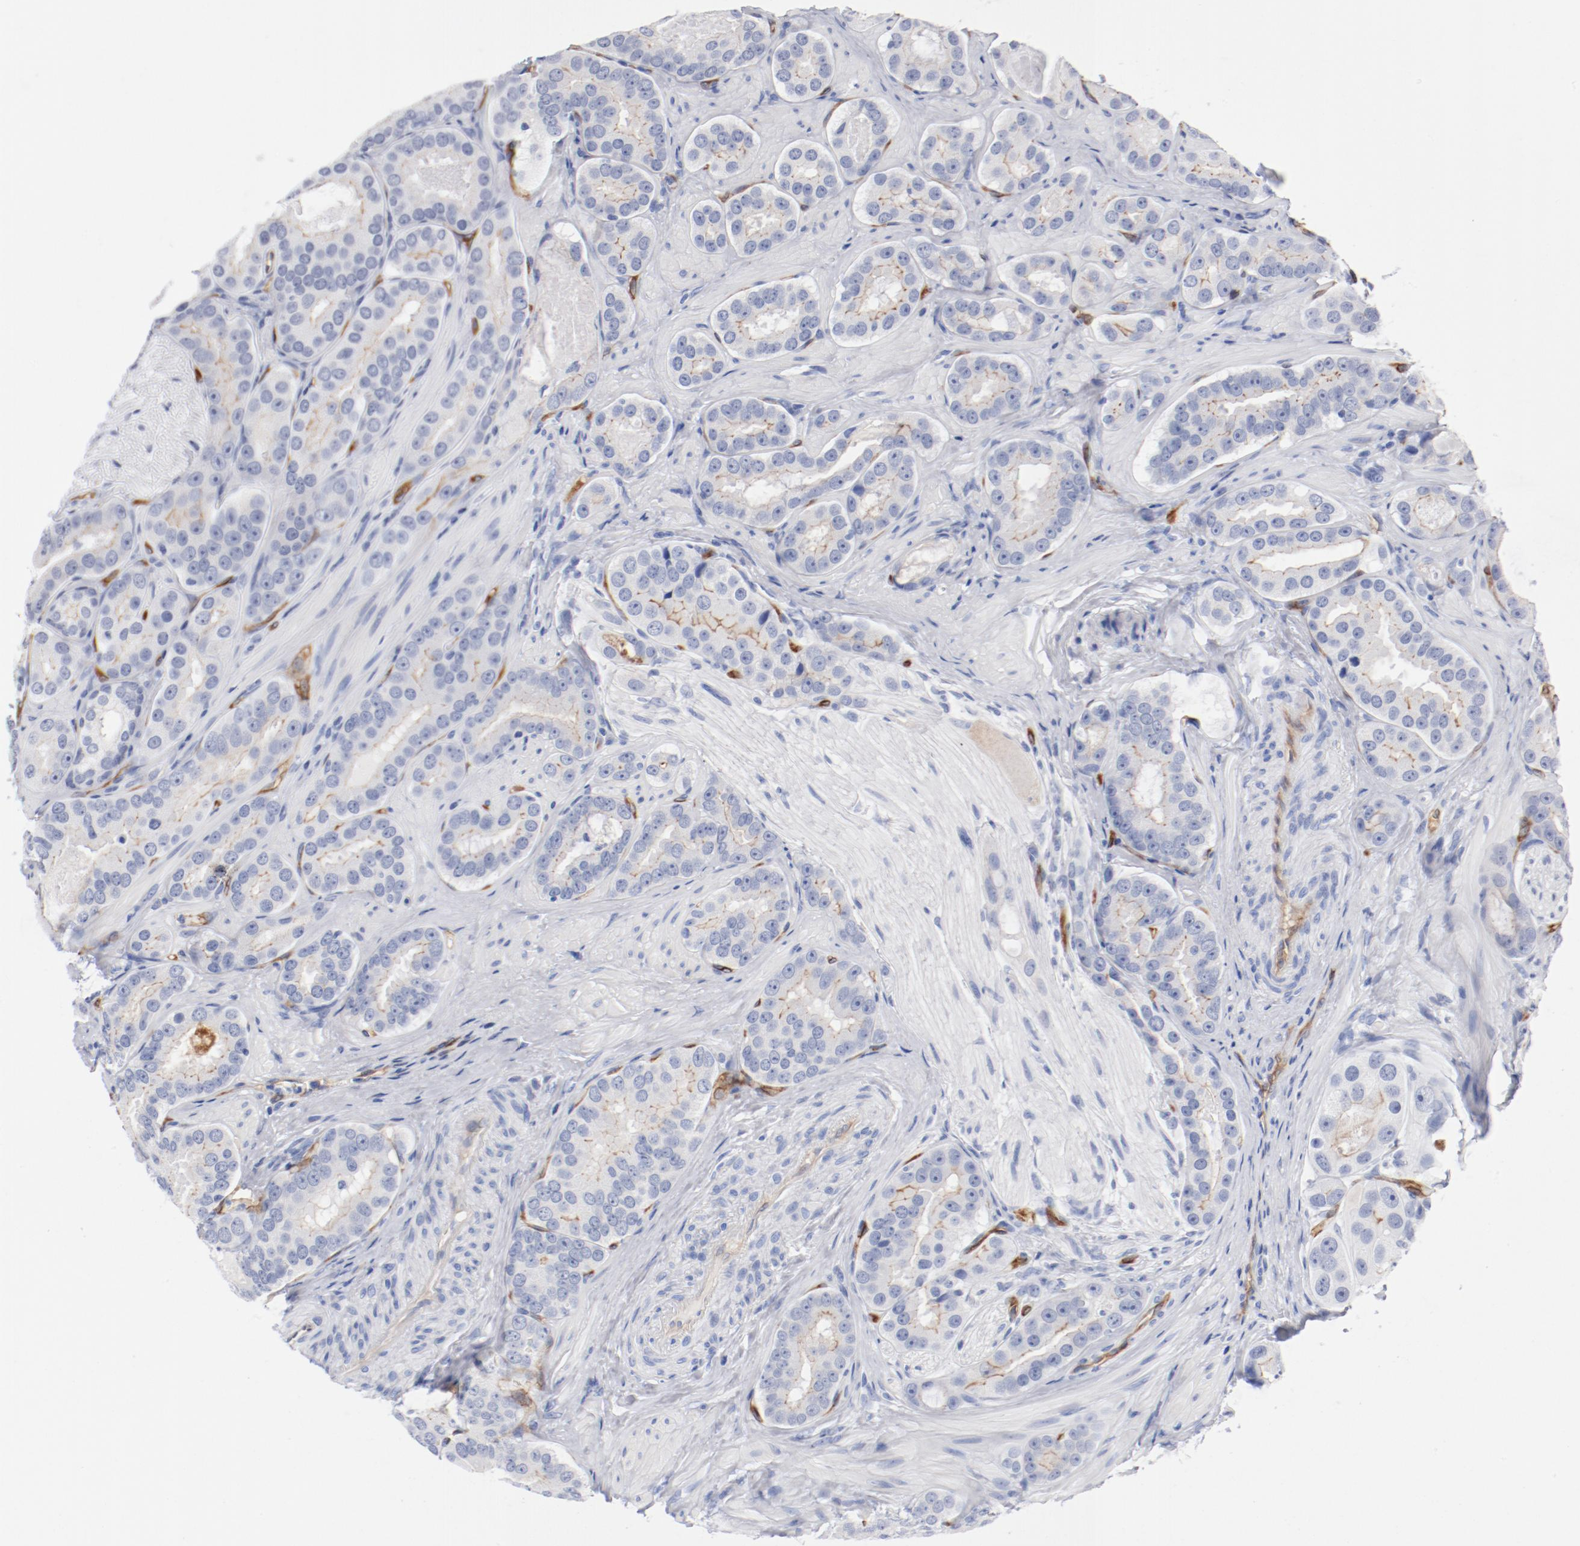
{"staining": {"intensity": "moderate", "quantity": ">75%", "location": "cytoplasmic/membranous"}, "tissue": "prostate cancer", "cell_type": "Tumor cells", "image_type": "cancer", "snomed": [{"axis": "morphology", "description": "Adenocarcinoma, Low grade"}, {"axis": "topography", "description": "Prostate"}], "caption": "The photomicrograph displays staining of prostate low-grade adenocarcinoma, revealing moderate cytoplasmic/membranous protein expression (brown color) within tumor cells.", "gene": "SHANK3", "patient": {"sex": "male", "age": 59}}